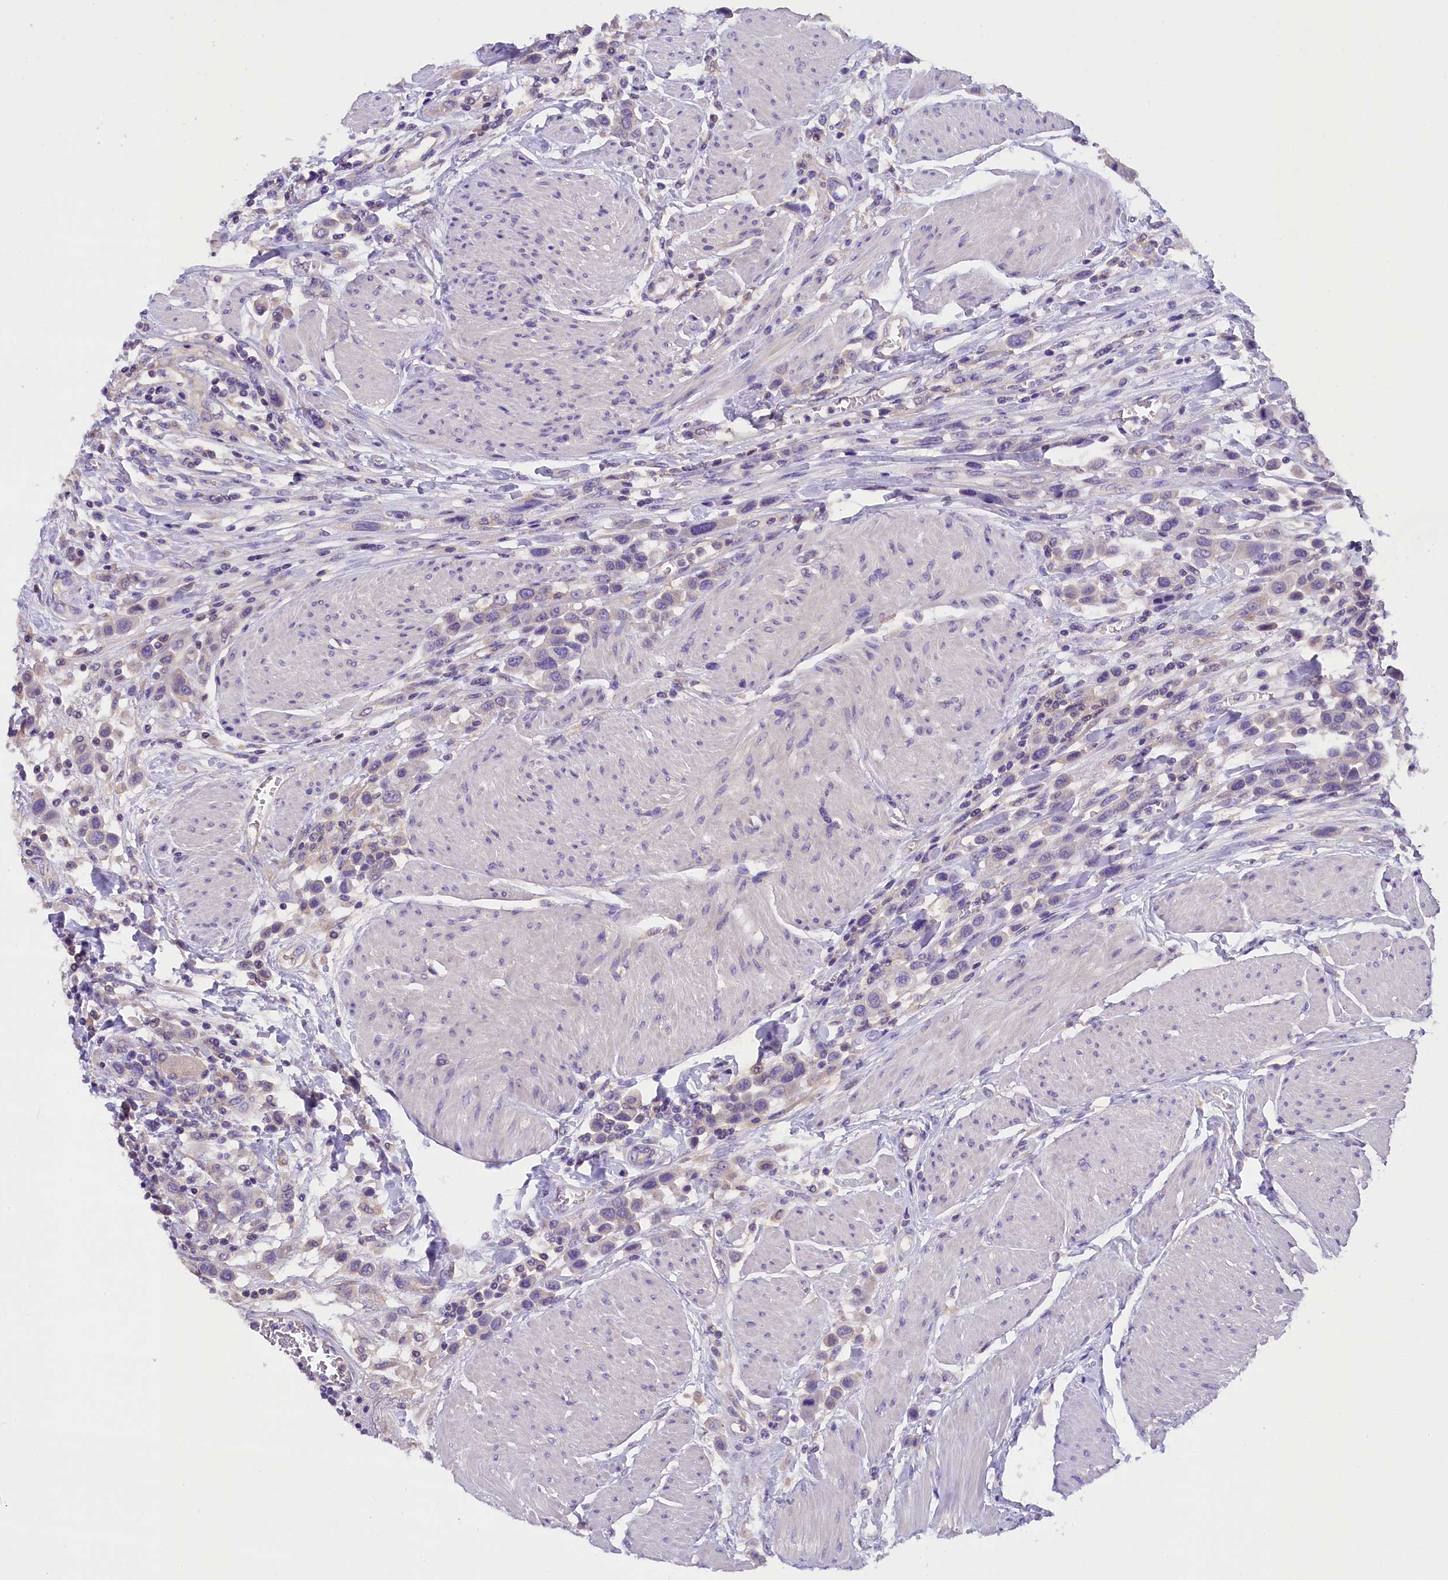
{"staining": {"intensity": "negative", "quantity": "none", "location": "none"}, "tissue": "urothelial cancer", "cell_type": "Tumor cells", "image_type": "cancer", "snomed": [{"axis": "morphology", "description": "Urothelial carcinoma, High grade"}, {"axis": "topography", "description": "Urinary bladder"}], "caption": "Human high-grade urothelial carcinoma stained for a protein using IHC reveals no positivity in tumor cells.", "gene": "AP3B2", "patient": {"sex": "male", "age": 50}}